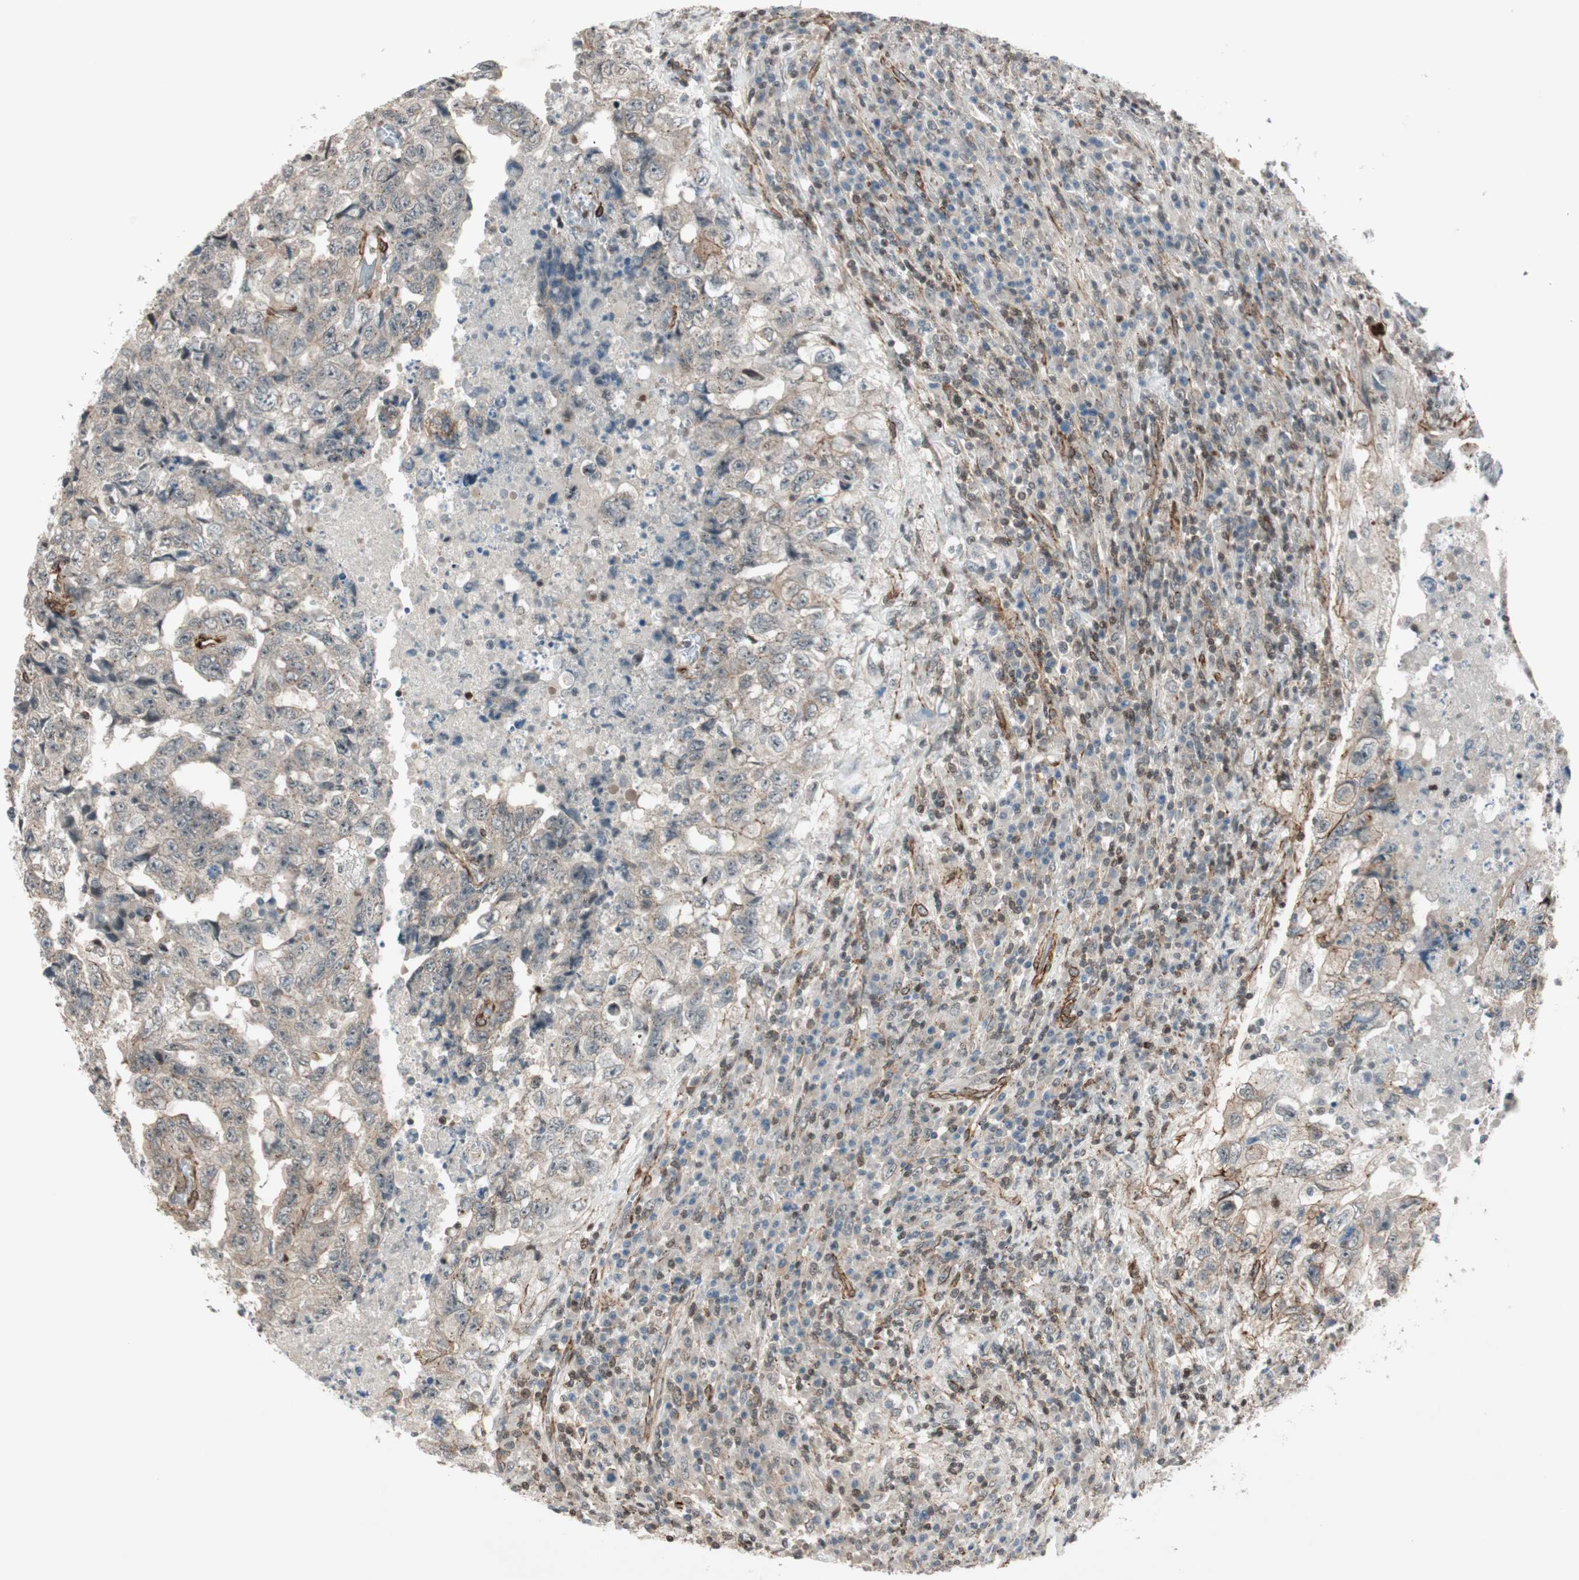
{"staining": {"intensity": "moderate", "quantity": "25%-75%", "location": "cytoplasmic/membranous"}, "tissue": "testis cancer", "cell_type": "Tumor cells", "image_type": "cancer", "snomed": [{"axis": "morphology", "description": "Necrosis, NOS"}, {"axis": "morphology", "description": "Carcinoma, Embryonal, NOS"}, {"axis": "topography", "description": "Testis"}], "caption": "DAB immunohistochemical staining of human testis cancer reveals moderate cytoplasmic/membranous protein expression in approximately 25%-75% of tumor cells.", "gene": "CDK19", "patient": {"sex": "male", "age": 19}}